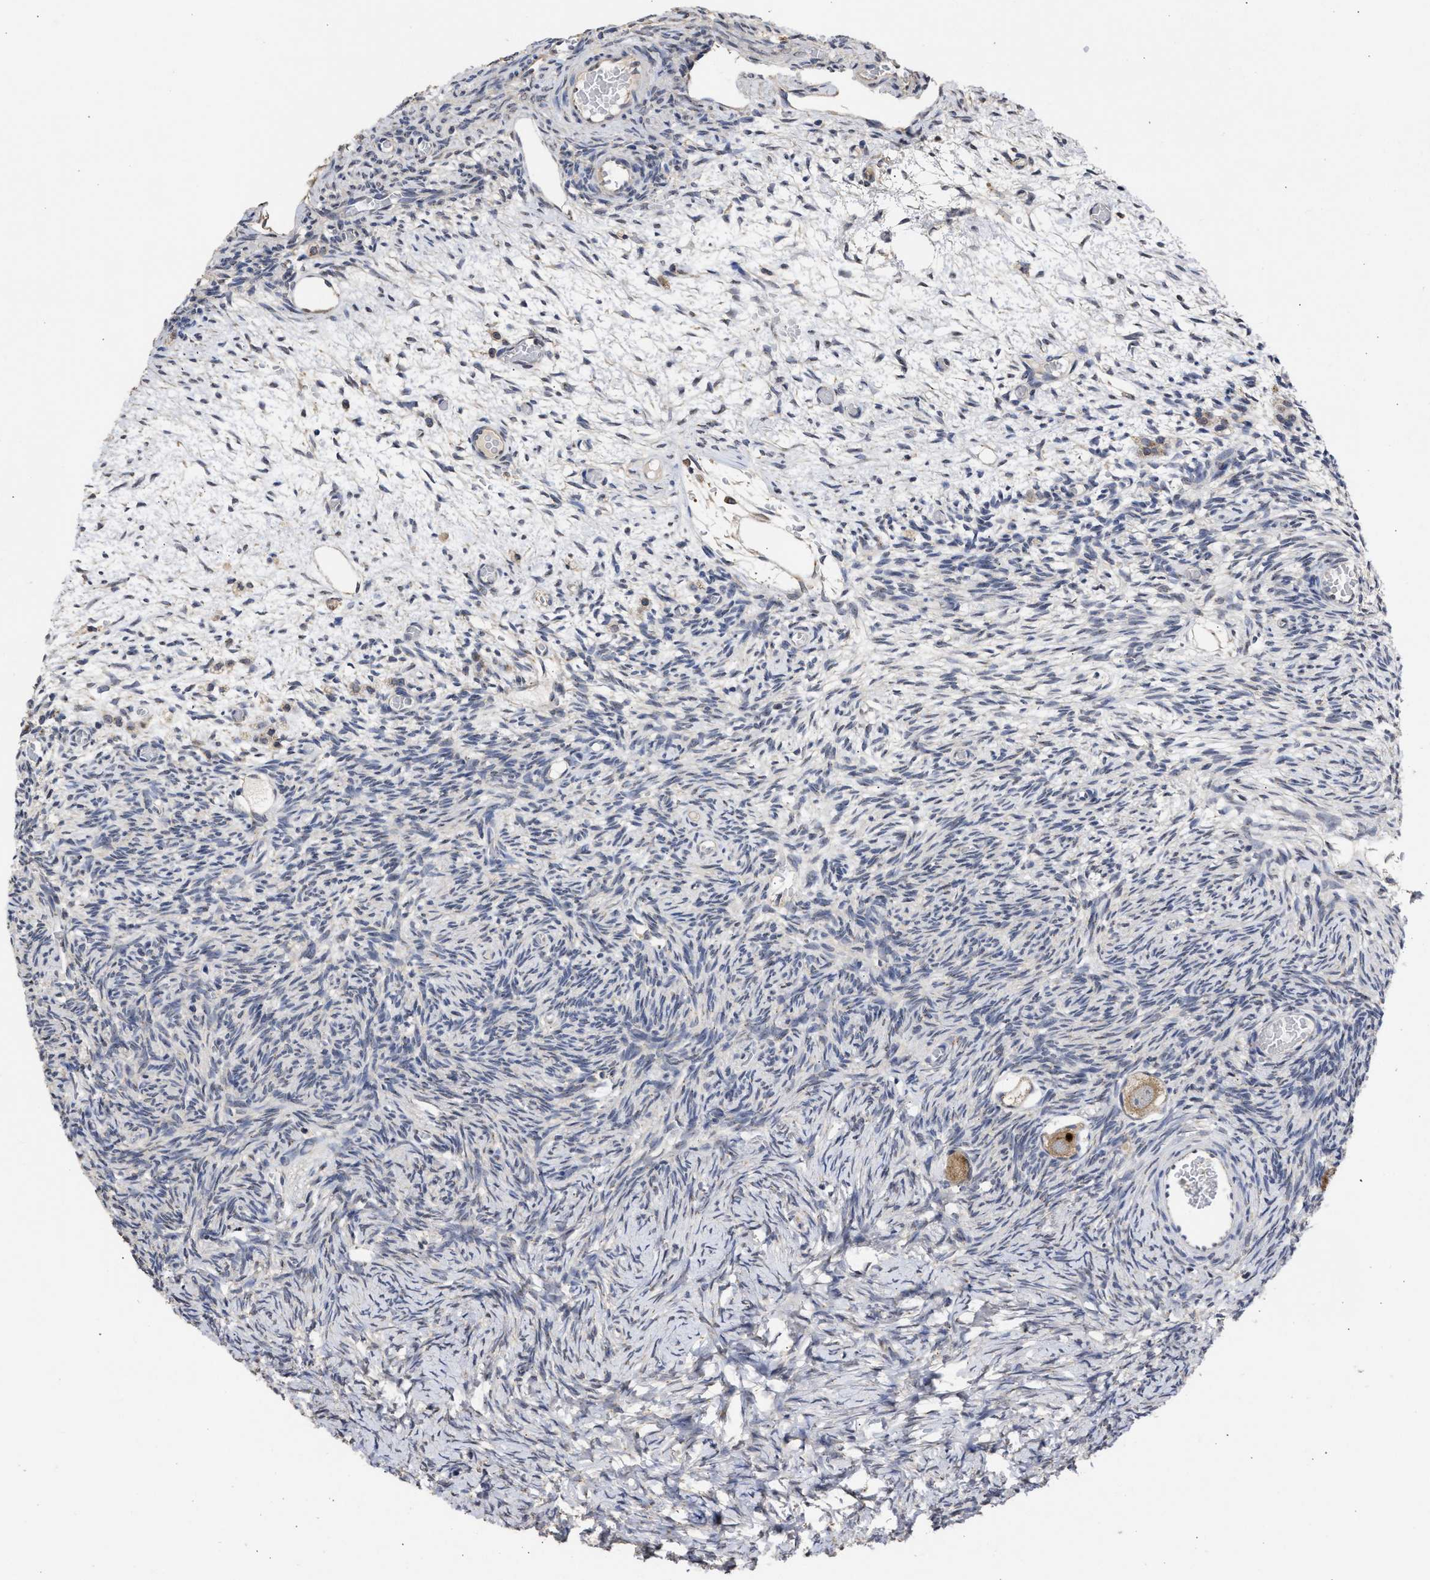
{"staining": {"intensity": "moderate", "quantity": ">75%", "location": "cytoplasmic/membranous"}, "tissue": "ovary", "cell_type": "Follicle cells", "image_type": "normal", "snomed": [{"axis": "morphology", "description": "Normal tissue, NOS"}, {"axis": "topography", "description": "Ovary"}], "caption": "Ovary stained for a protein (brown) shows moderate cytoplasmic/membranous positive expression in about >75% of follicle cells.", "gene": "DNAJC1", "patient": {"sex": "female", "age": 27}}